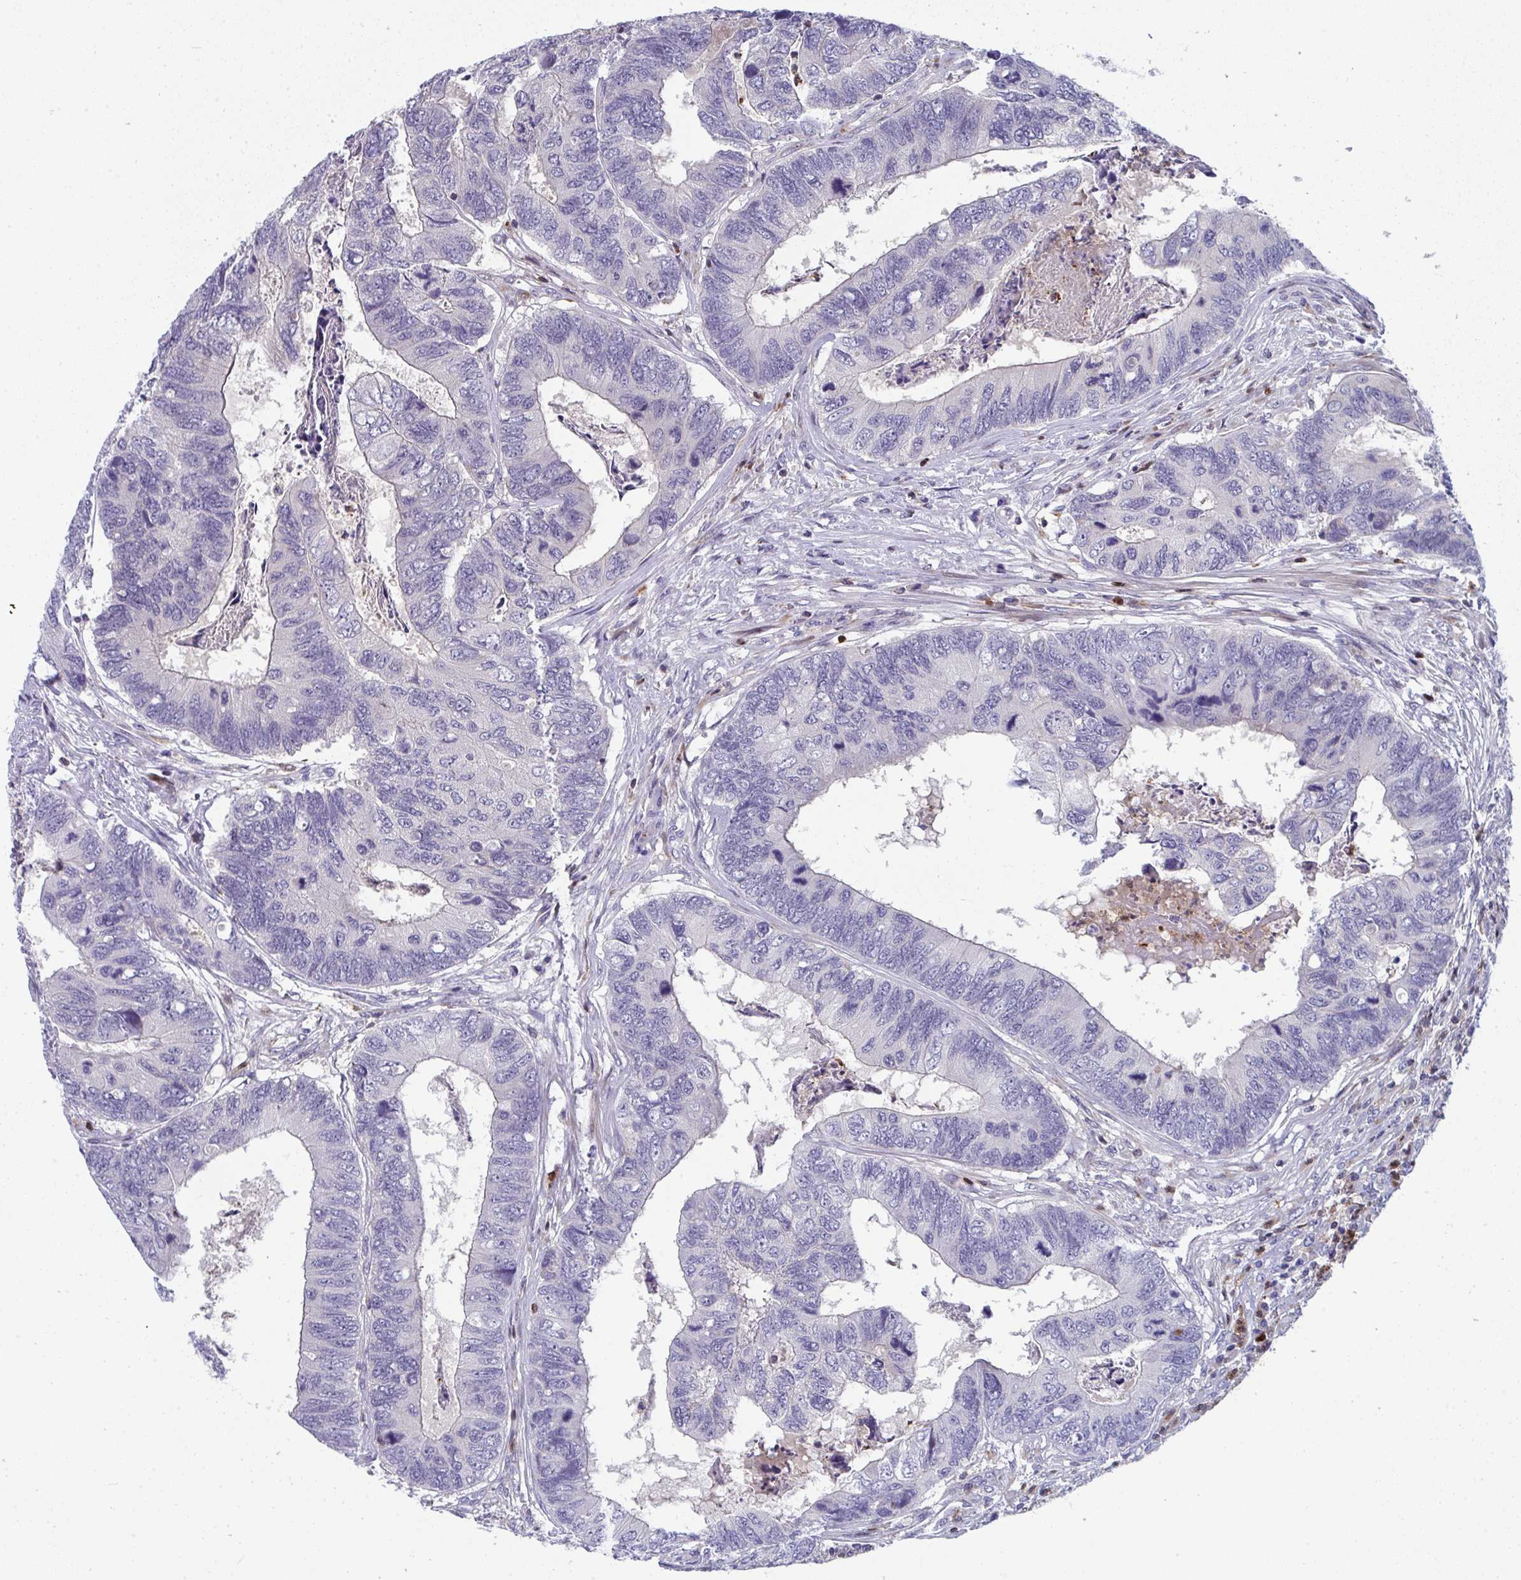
{"staining": {"intensity": "negative", "quantity": "none", "location": "none"}, "tissue": "colorectal cancer", "cell_type": "Tumor cells", "image_type": "cancer", "snomed": [{"axis": "morphology", "description": "Adenocarcinoma, NOS"}, {"axis": "topography", "description": "Colon"}], "caption": "Human colorectal adenocarcinoma stained for a protein using immunohistochemistry shows no staining in tumor cells.", "gene": "AOC2", "patient": {"sex": "female", "age": 67}}